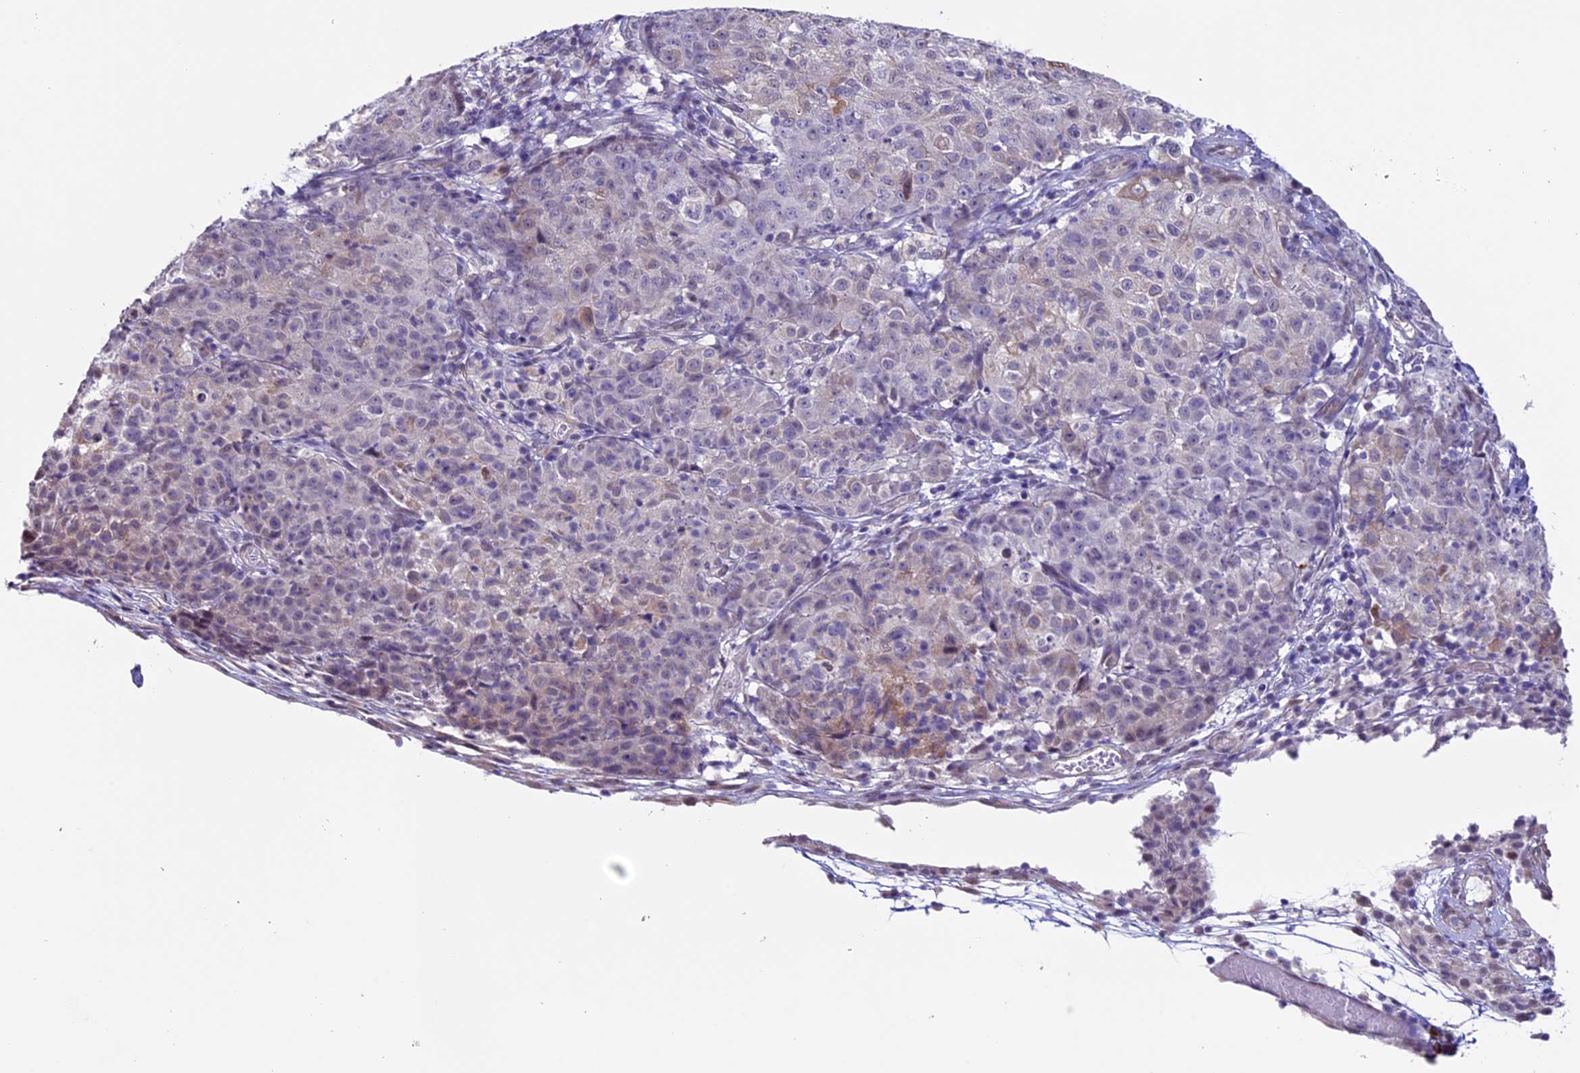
{"staining": {"intensity": "negative", "quantity": "none", "location": "none"}, "tissue": "ovarian cancer", "cell_type": "Tumor cells", "image_type": "cancer", "snomed": [{"axis": "morphology", "description": "Carcinoma, endometroid"}, {"axis": "topography", "description": "Ovary"}], "caption": "Tumor cells show no significant staining in ovarian endometroid carcinoma.", "gene": "TMEM171", "patient": {"sex": "female", "age": 42}}